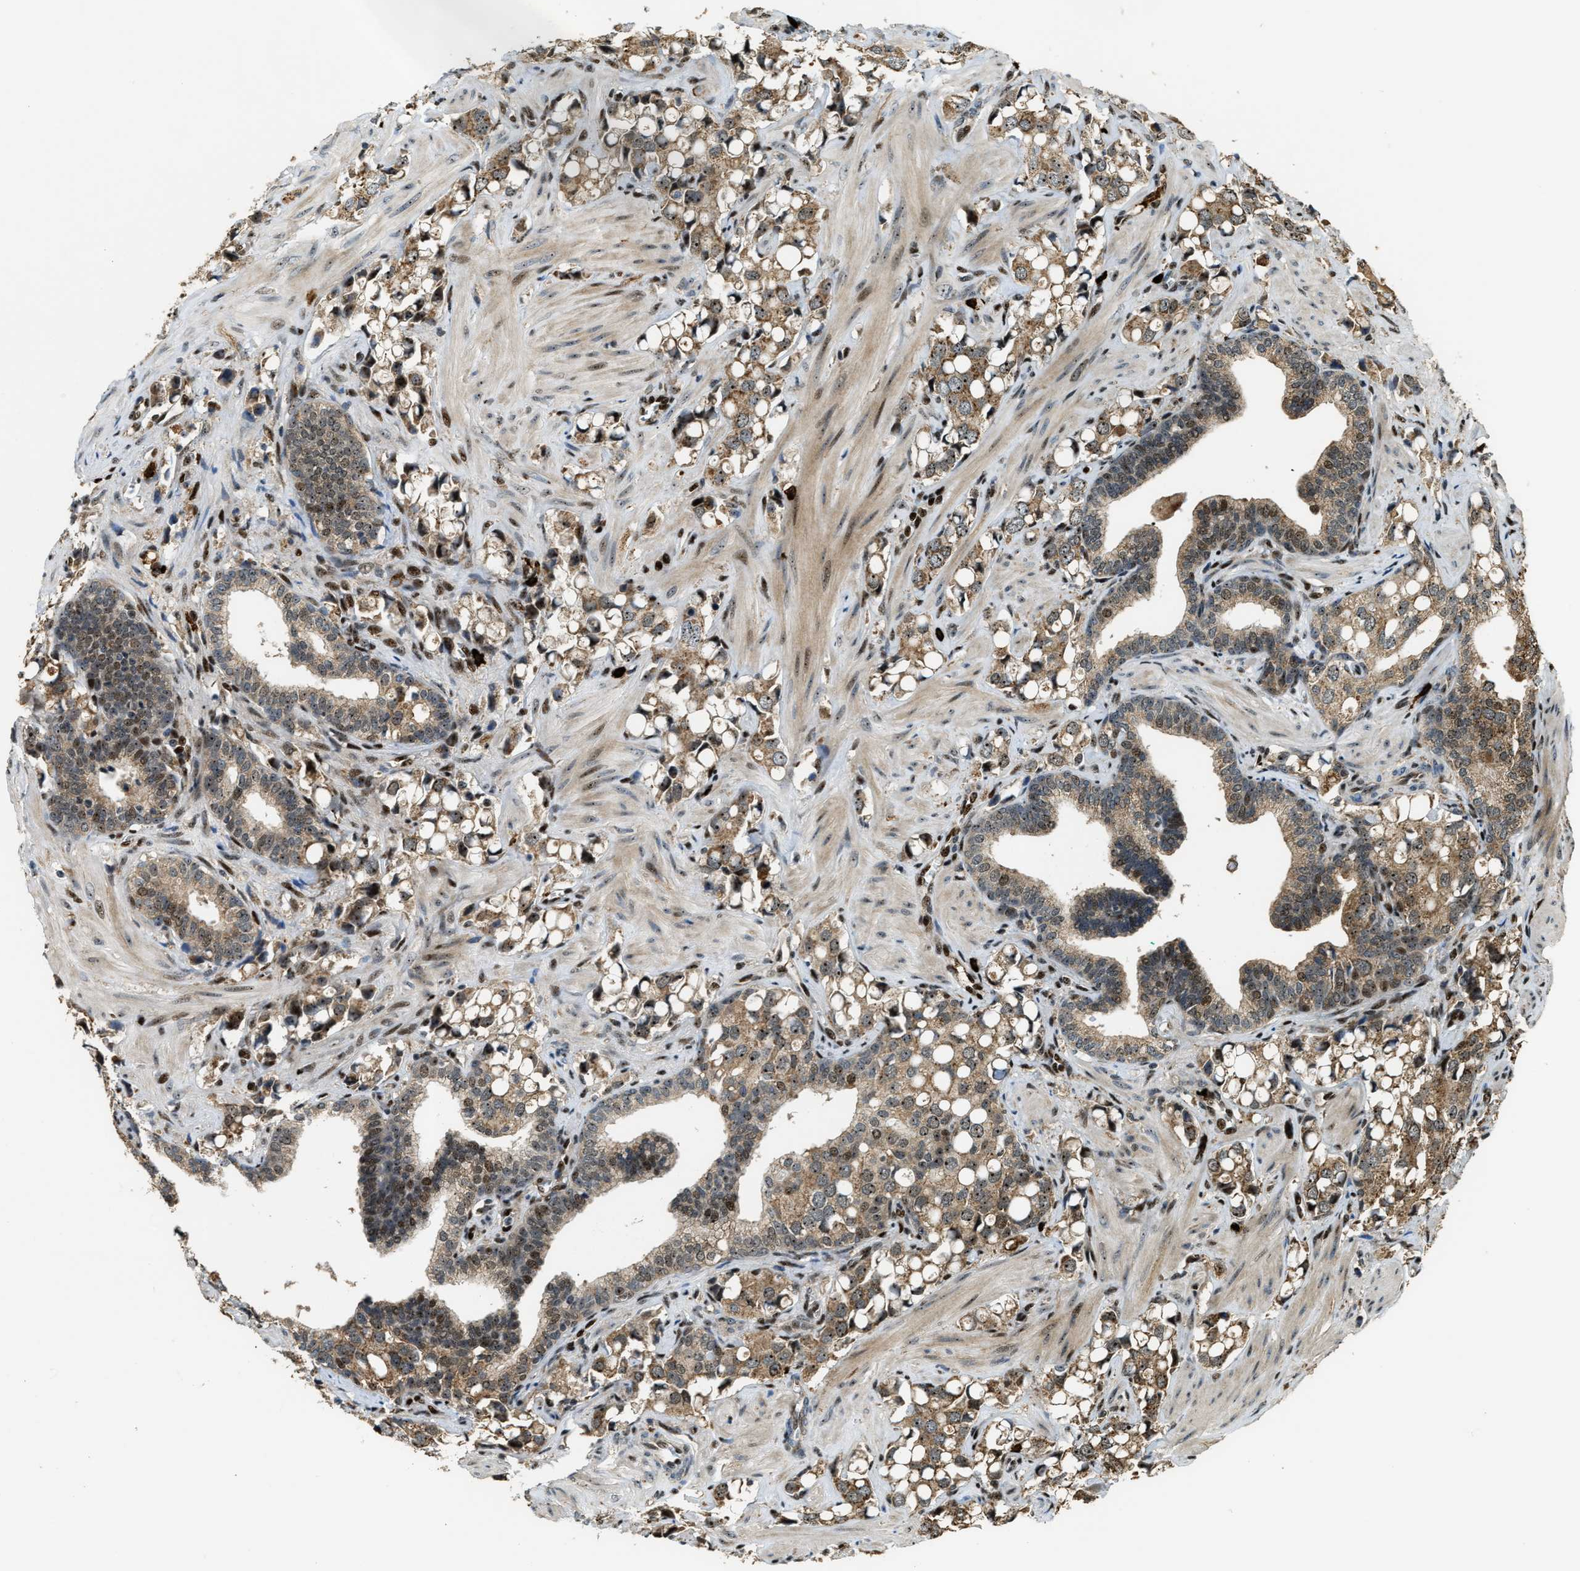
{"staining": {"intensity": "moderate", "quantity": ">75%", "location": "cytoplasmic/membranous,nuclear"}, "tissue": "prostate cancer", "cell_type": "Tumor cells", "image_type": "cancer", "snomed": [{"axis": "morphology", "description": "Adenocarcinoma, High grade"}, {"axis": "topography", "description": "Prostate"}], "caption": "DAB (3,3'-diaminobenzidine) immunohistochemical staining of human adenocarcinoma (high-grade) (prostate) displays moderate cytoplasmic/membranous and nuclear protein expression in about >75% of tumor cells. (Brightfield microscopy of DAB IHC at high magnification).", "gene": "ZNF687", "patient": {"sex": "male", "age": 52}}